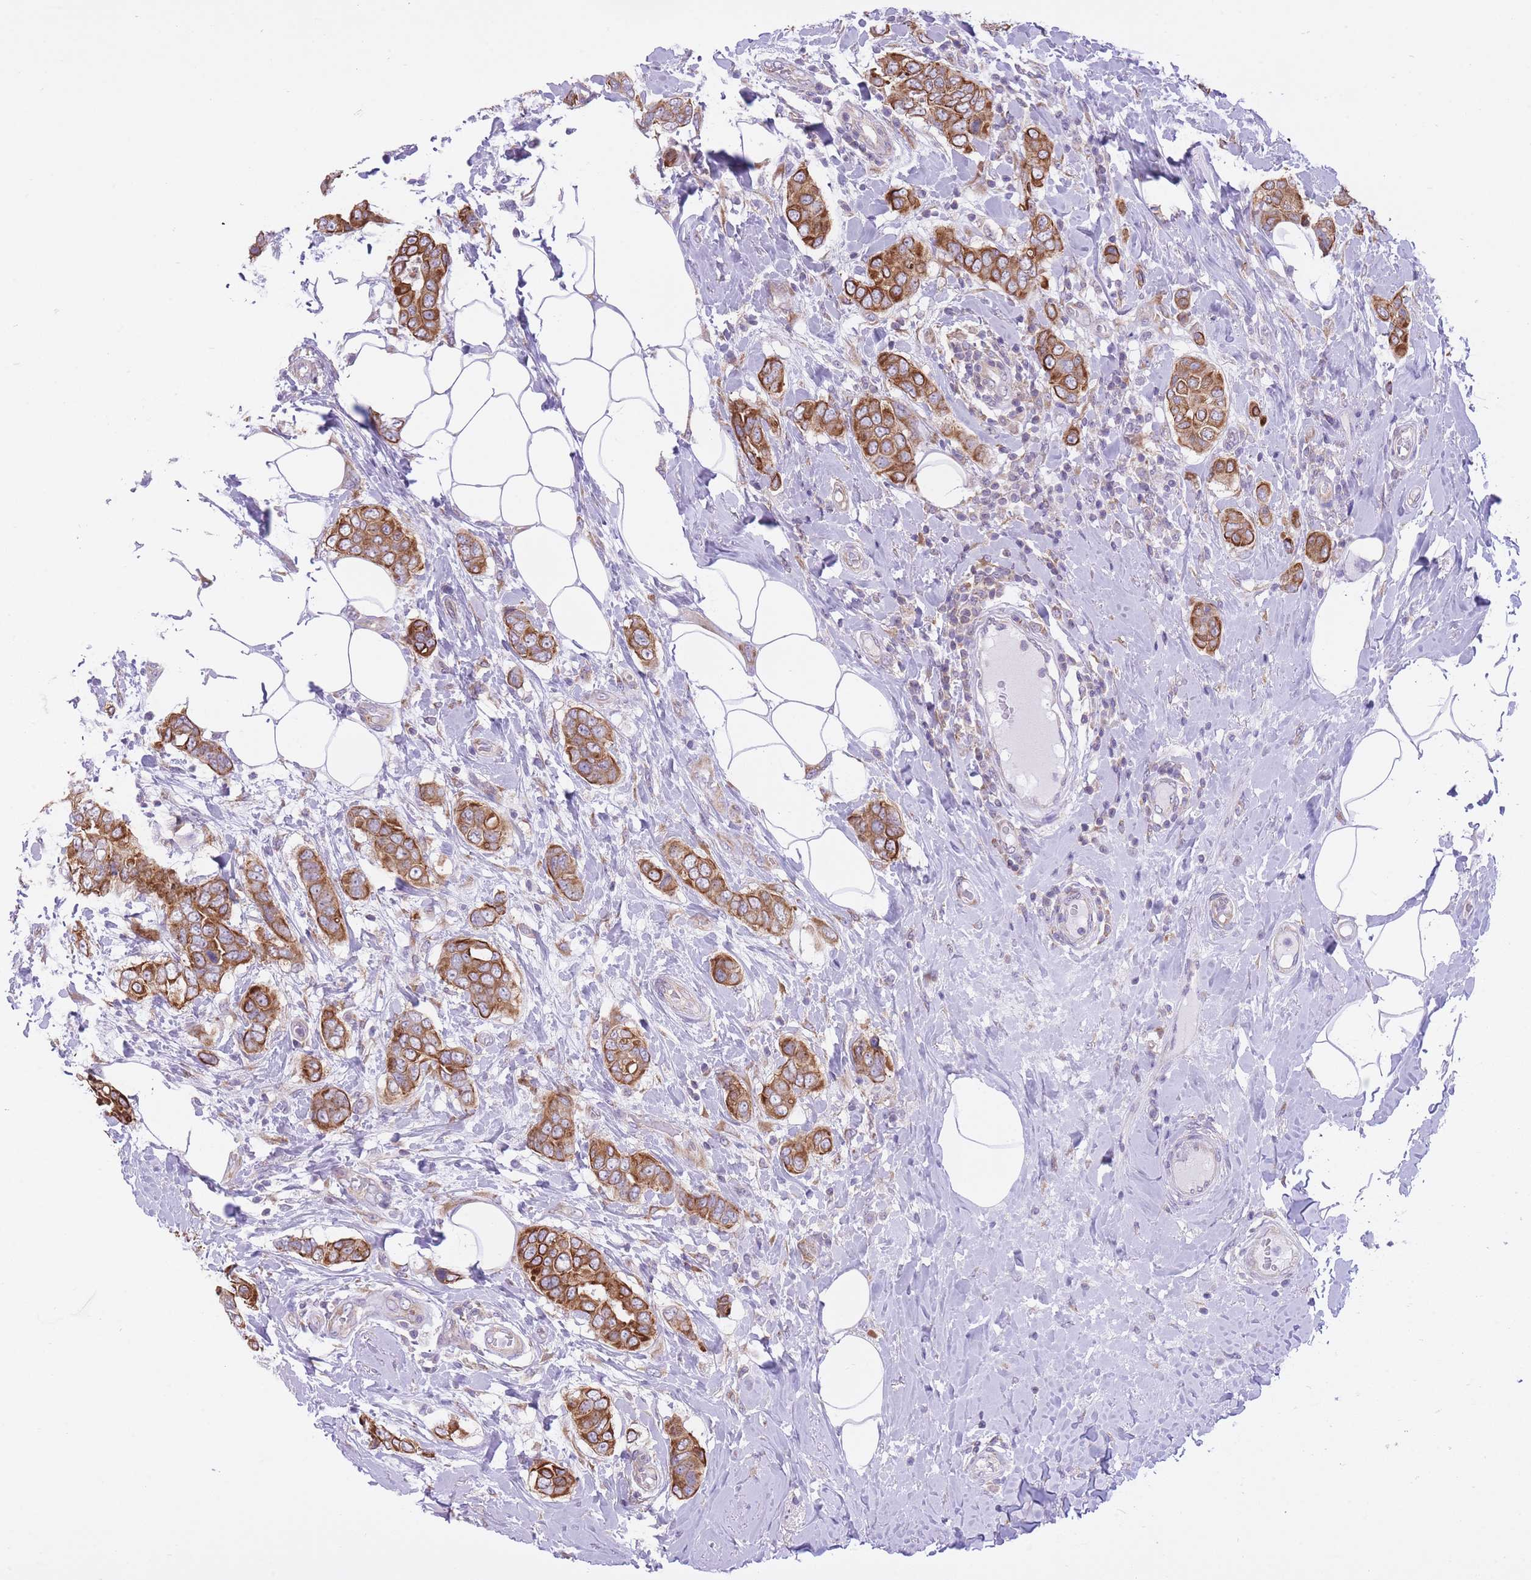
{"staining": {"intensity": "strong", "quantity": ">75%", "location": "cytoplasmic/membranous"}, "tissue": "breast cancer", "cell_type": "Tumor cells", "image_type": "cancer", "snomed": [{"axis": "morphology", "description": "Lobular carcinoma"}, {"axis": "topography", "description": "Breast"}], "caption": "A histopathology image showing strong cytoplasmic/membranous staining in about >75% of tumor cells in breast cancer, as visualized by brown immunohistochemical staining.", "gene": "ZNF501", "patient": {"sex": "female", "age": 51}}